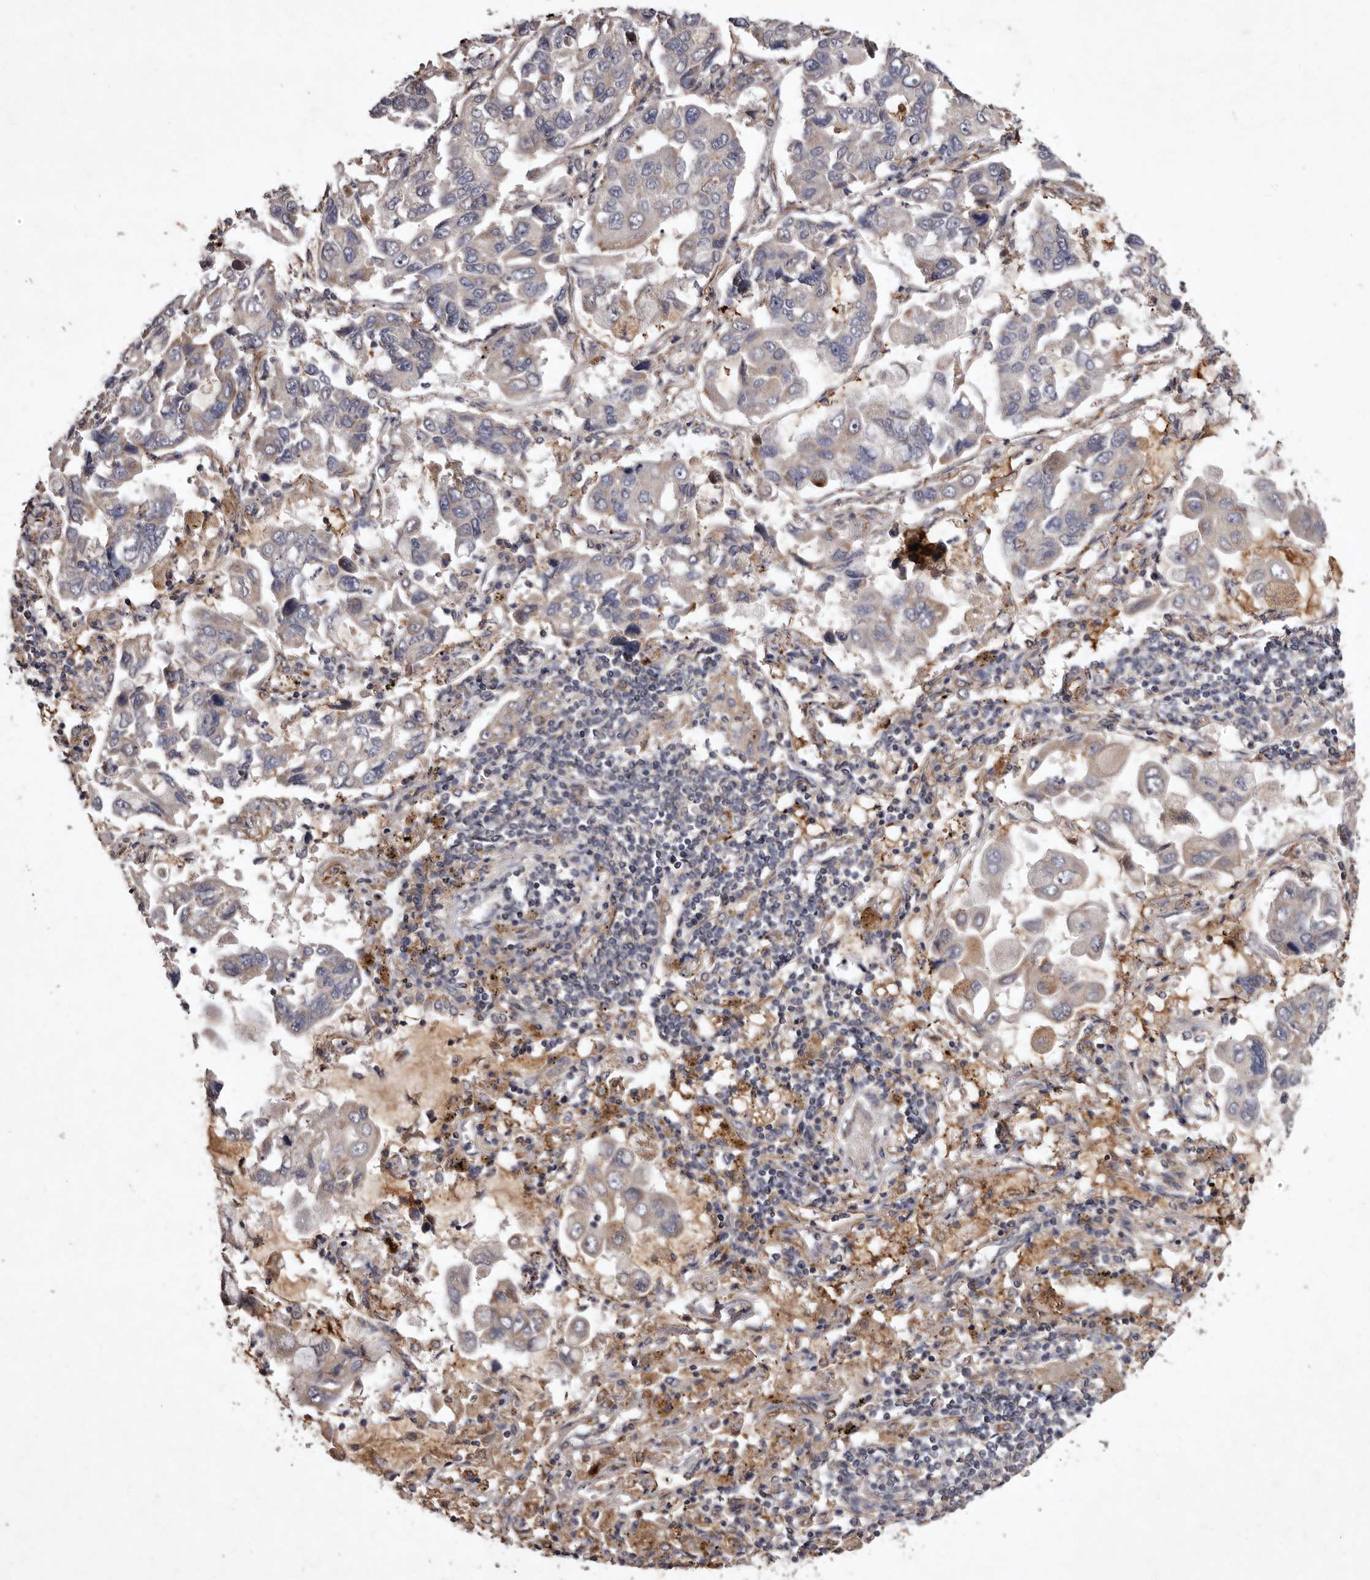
{"staining": {"intensity": "negative", "quantity": "none", "location": "none"}, "tissue": "lung cancer", "cell_type": "Tumor cells", "image_type": "cancer", "snomed": [{"axis": "morphology", "description": "Adenocarcinoma, NOS"}, {"axis": "topography", "description": "Lung"}], "caption": "The immunohistochemistry (IHC) histopathology image has no significant expression in tumor cells of lung cancer (adenocarcinoma) tissue.", "gene": "FLAD1", "patient": {"sex": "male", "age": 64}}